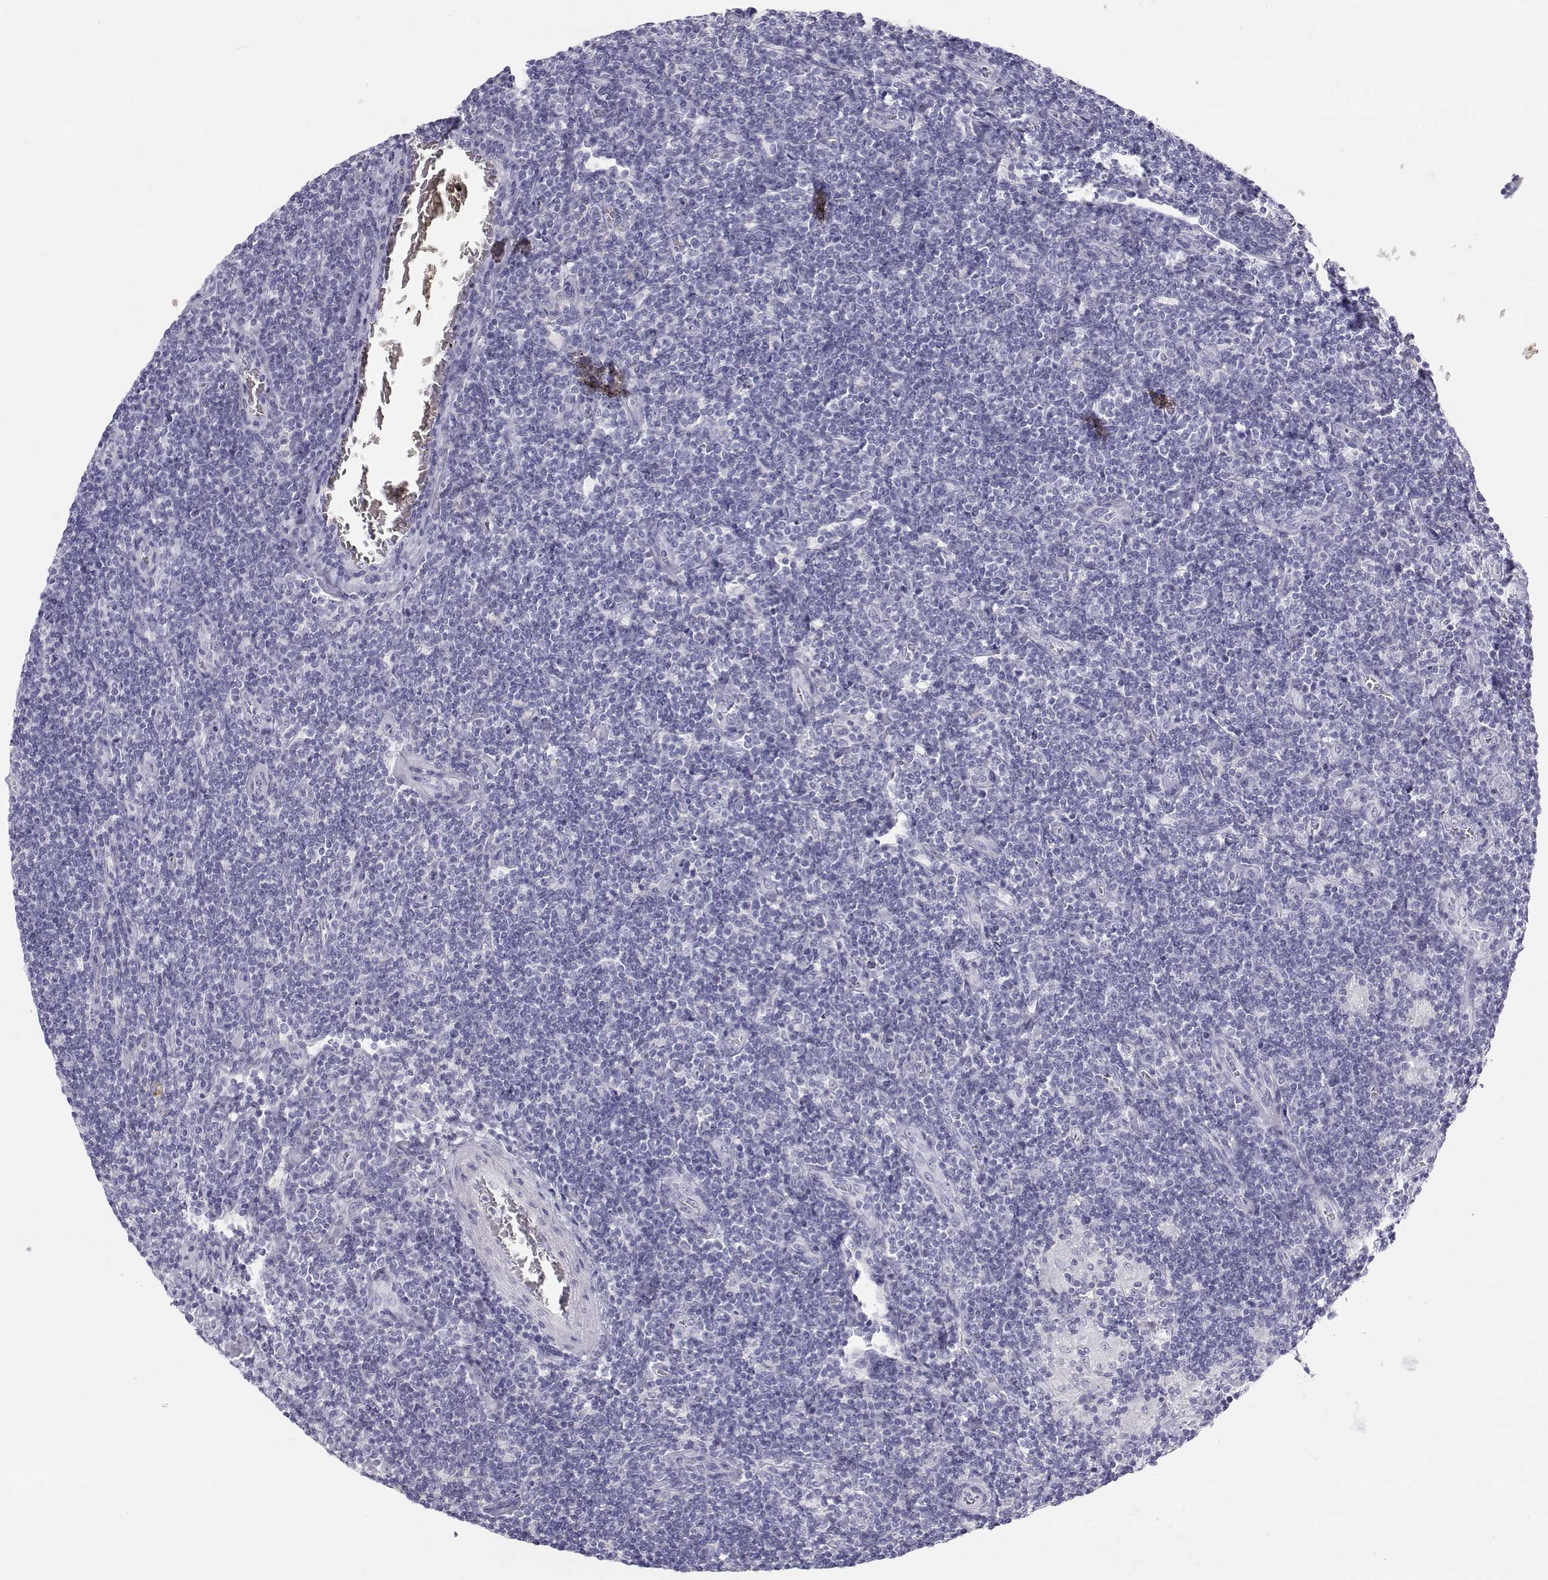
{"staining": {"intensity": "negative", "quantity": "none", "location": "none"}, "tissue": "lymphoma", "cell_type": "Tumor cells", "image_type": "cancer", "snomed": [{"axis": "morphology", "description": "Hodgkin's disease, NOS"}, {"axis": "topography", "description": "Lymph node"}], "caption": "The image displays no staining of tumor cells in Hodgkin's disease.", "gene": "TTN", "patient": {"sex": "male", "age": 40}}